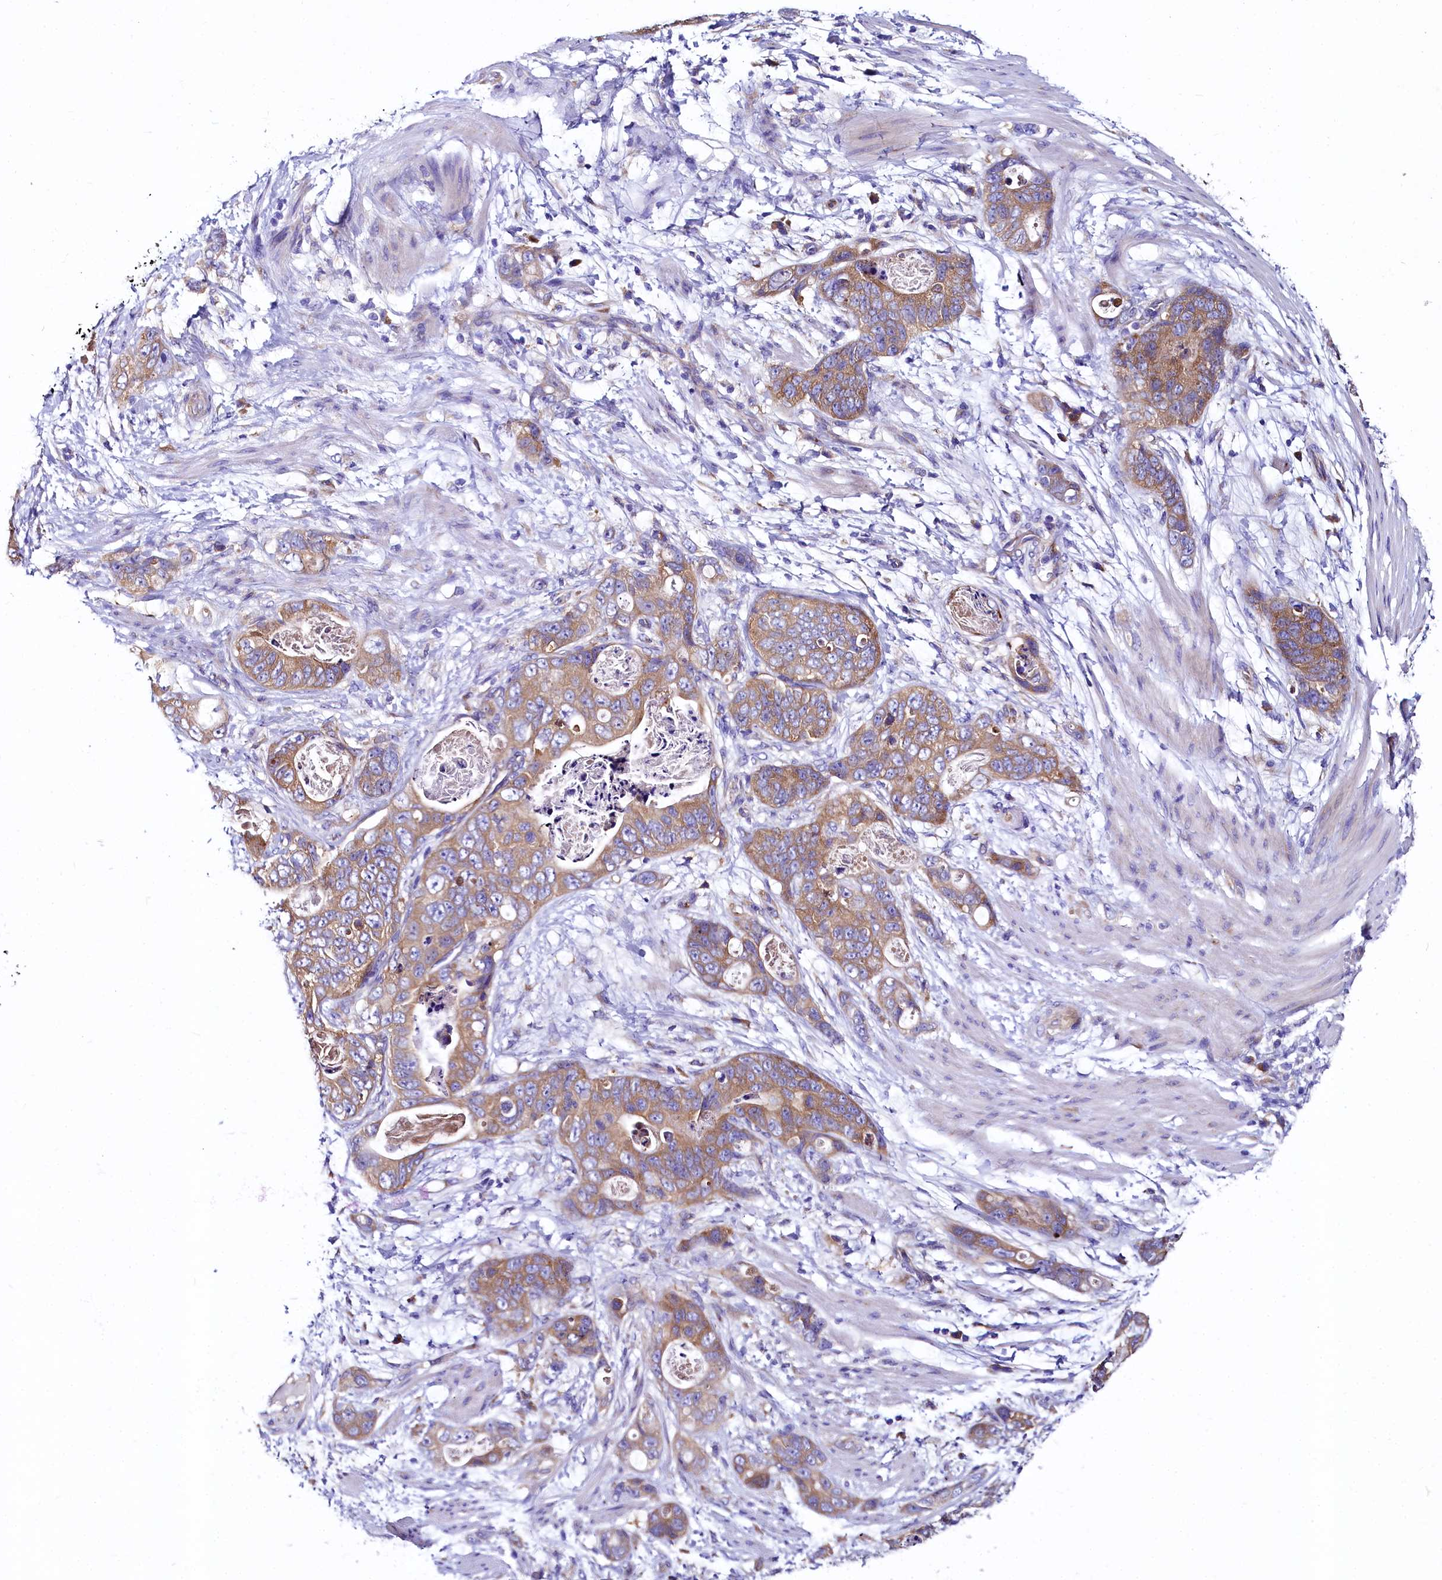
{"staining": {"intensity": "moderate", "quantity": ">75%", "location": "cytoplasmic/membranous"}, "tissue": "stomach cancer", "cell_type": "Tumor cells", "image_type": "cancer", "snomed": [{"axis": "morphology", "description": "Adenocarcinoma, NOS"}, {"axis": "topography", "description": "Stomach"}], "caption": "High-power microscopy captured an immunohistochemistry (IHC) micrograph of stomach adenocarcinoma, revealing moderate cytoplasmic/membranous expression in about >75% of tumor cells.", "gene": "QARS1", "patient": {"sex": "female", "age": 89}}